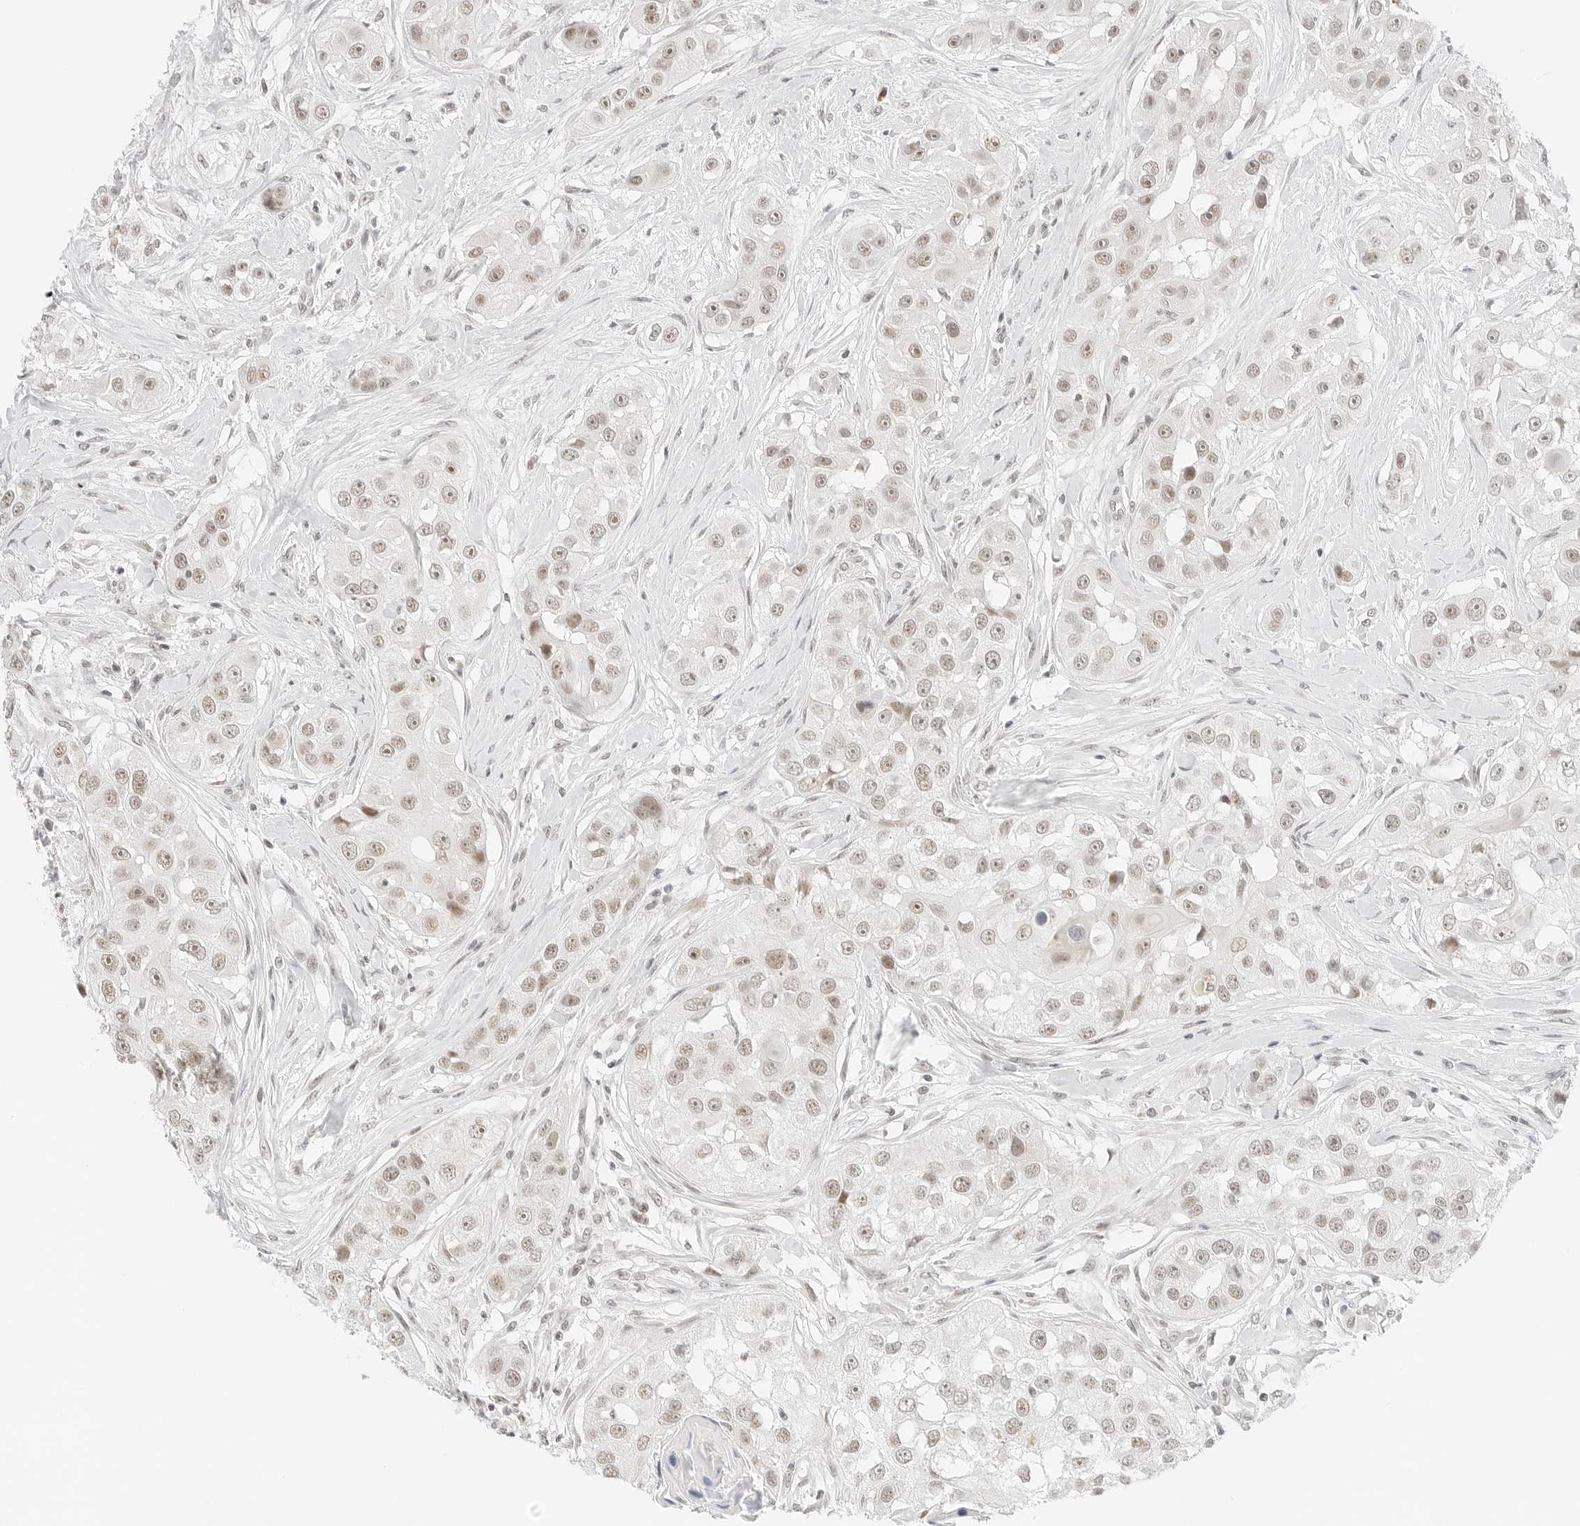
{"staining": {"intensity": "weak", "quantity": ">75%", "location": "nuclear"}, "tissue": "head and neck cancer", "cell_type": "Tumor cells", "image_type": "cancer", "snomed": [{"axis": "morphology", "description": "Normal tissue, NOS"}, {"axis": "morphology", "description": "Squamous cell carcinoma, NOS"}, {"axis": "topography", "description": "Skeletal muscle"}, {"axis": "topography", "description": "Head-Neck"}], "caption": "An IHC image of neoplastic tissue is shown. Protein staining in brown shows weak nuclear positivity in head and neck squamous cell carcinoma within tumor cells.", "gene": "NEO1", "patient": {"sex": "male", "age": 51}}